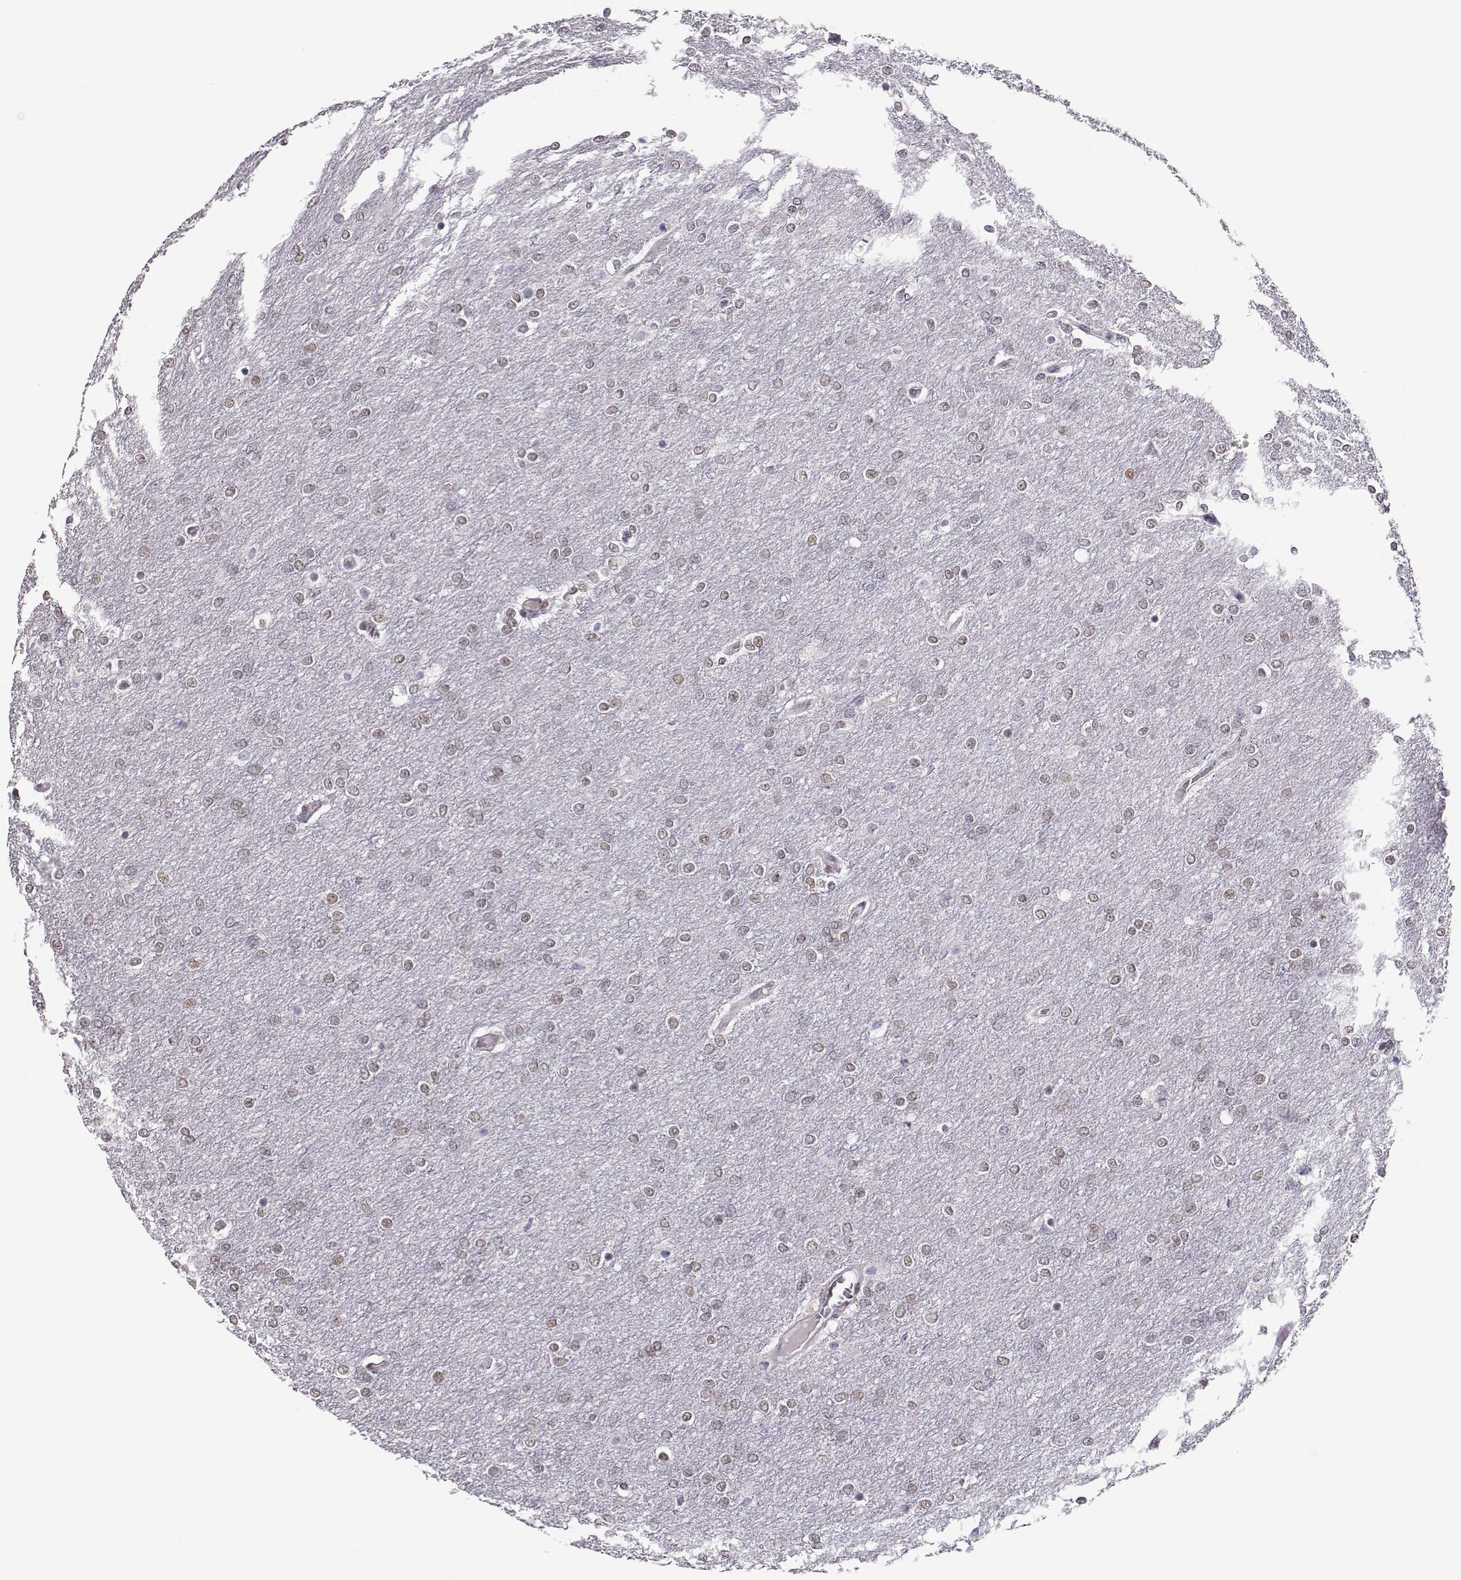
{"staining": {"intensity": "weak", "quantity": "<25%", "location": "nuclear"}, "tissue": "glioma", "cell_type": "Tumor cells", "image_type": "cancer", "snomed": [{"axis": "morphology", "description": "Glioma, malignant, High grade"}, {"axis": "topography", "description": "Brain"}], "caption": "A high-resolution image shows immunohistochemistry staining of malignant high-grade glioma, which exhibits no significant expression in tumor cells. (Immunohistochemistry (ihc), brightfield microscopy, high magnification).", "gene": "POLI", "patient": {"sex": "female", "age": 61}}